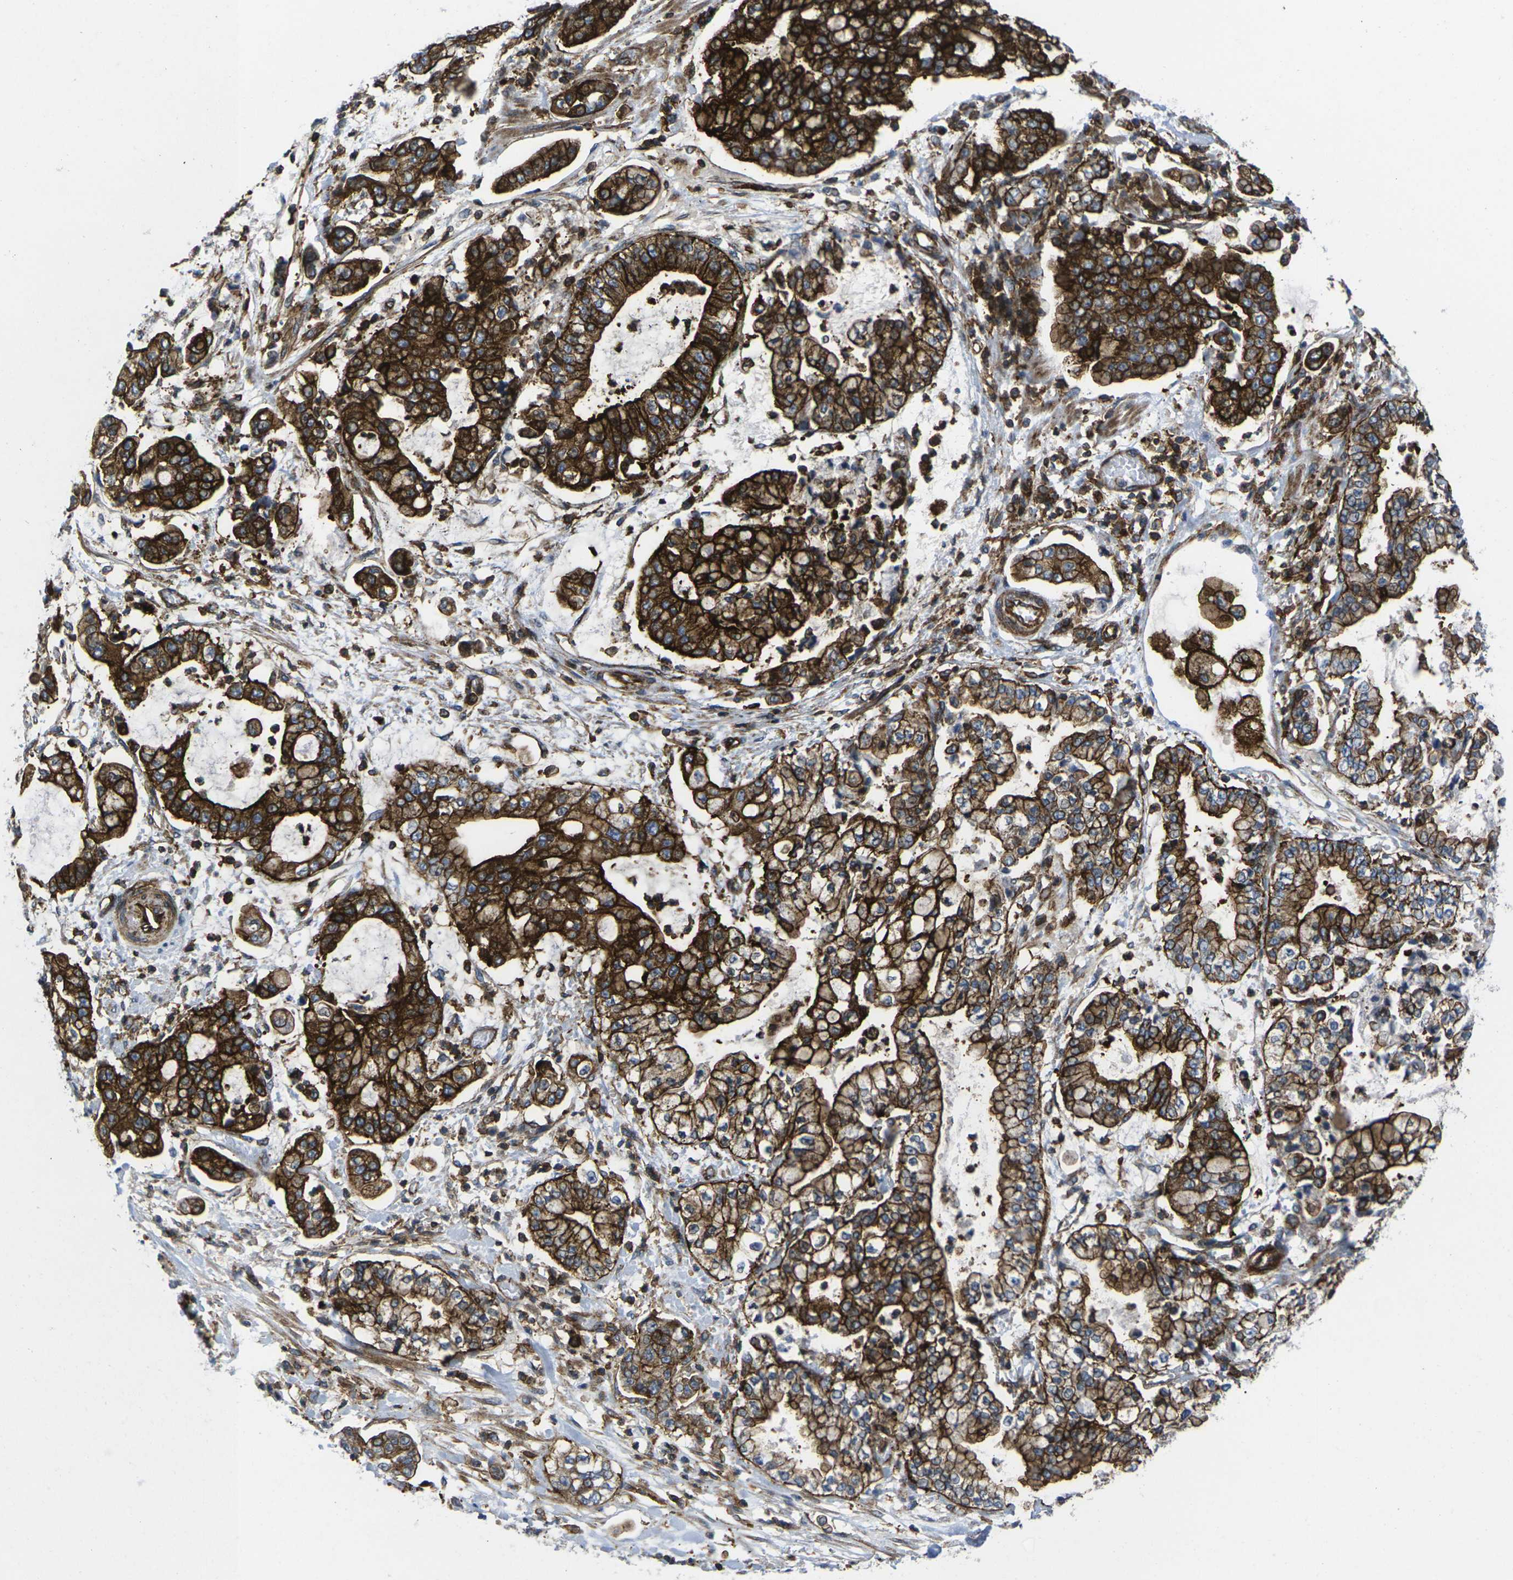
{"staining": {"intensity": "strong", "quantity": ">75%", "location": "cytoplasmic/membranous"}, "tissue": "stomach cancer", "cell_type": "Tumor cells", "image_type": "cancer", "snomed": [{"axis": "morphology", "description": "Adenocarcinoma, NOS"}, {"axis": "topography", "description": "Stomach"}], "caption": "IHC of human adenocarcinoma (stomach) reveals high levels of strong cytoplasmic/membranous expression in approximately >75% of tumor cells. (Brightfield microscopy of DAB IHC at high magnification).", "gene": "IQGAP1", "patient": {"sex": "male", "age": 76}}